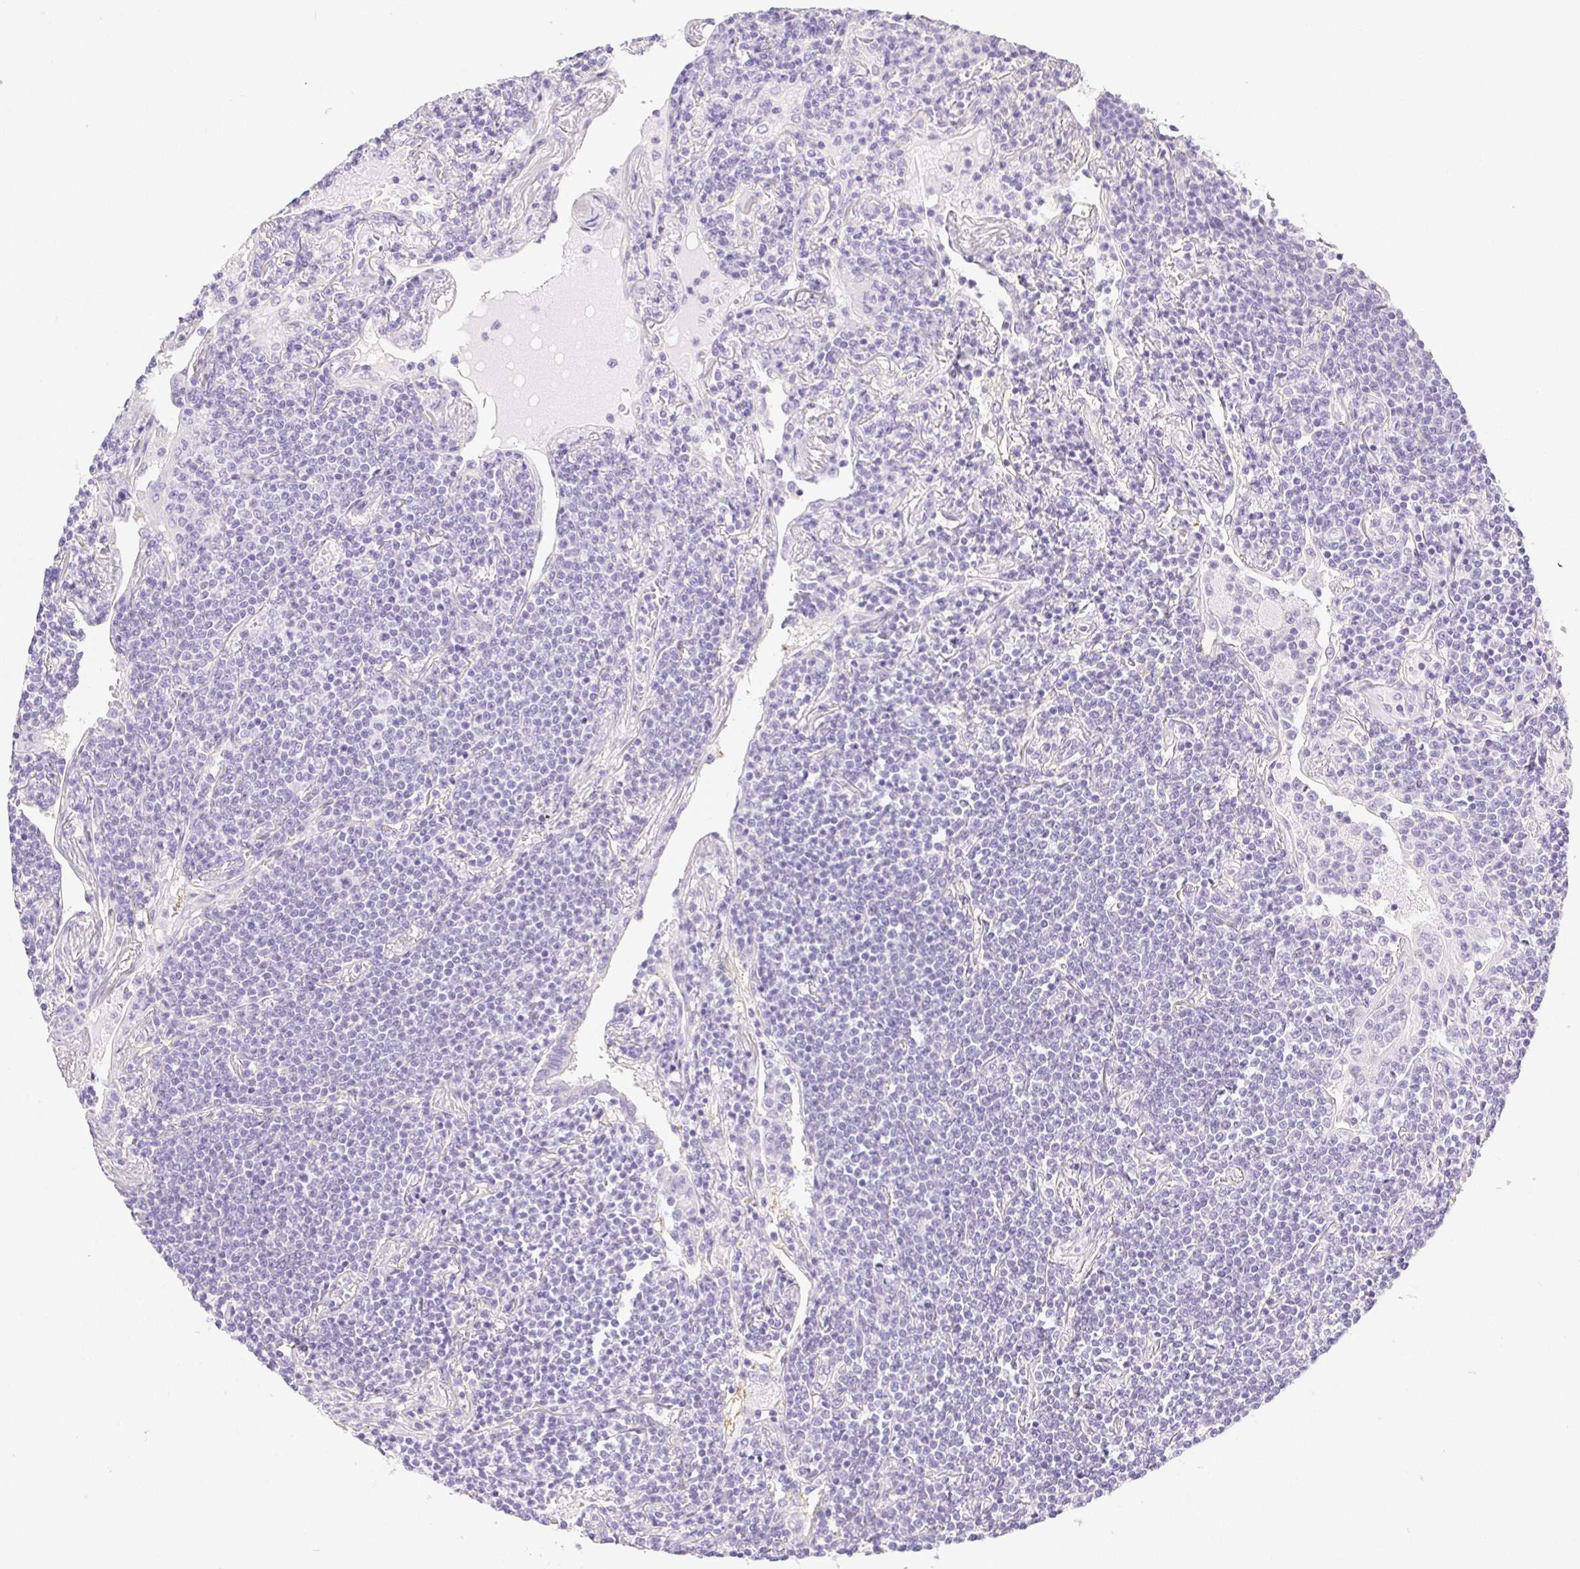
{"staining": {"intensity": "negative", "quantity": "none", "location": "none"}, "tissue": "lymphoma", "cell_type": "Tumor cells", "image_type": "cancer", "snomed": [{"axis": "morphology", "description": "Malignant lymphoma, non-Hodgkin's type, Low grade"}, {"axis": "topography", "description": "Lung"}], "caption": "Photomicrograph shows no significant protein expression in tumor cells of malignant lymphoma, non-Hodgkin's type (low-grade).", "gene": "PNLIP", "patient": {"sex": "female", "age": 71}}